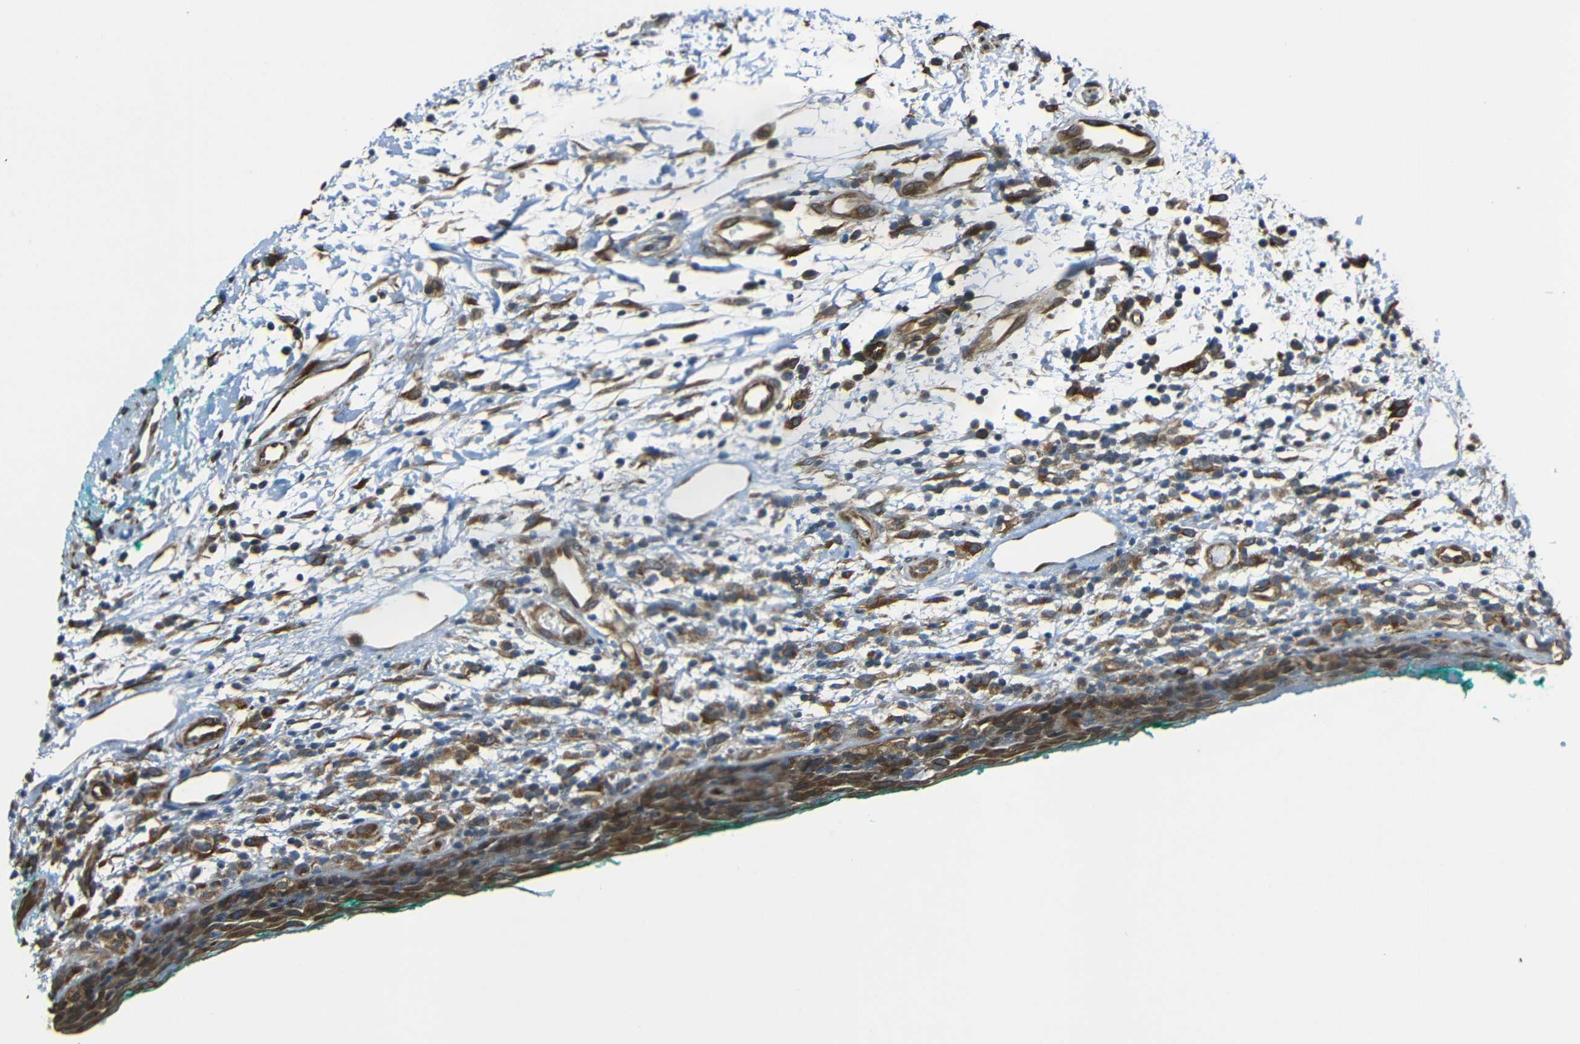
{"staining": {"intensity": "strong", "quantity": ">75%", "location": "cytoplasmic/membranous"}, "tissue": "oral mucosa", "cell_type": "Squamous epithelial cells", "image_type": "normal", "snomed": [{"axis": "morphology", "description": "Normal tissue, NOS"}, {"axis": "topography", "description": "Skeletal muscle"}, {"axis": "topography", "description": "Oral tissue"}, {"axis": "topography", "description": "Peripheral nerve tissue"}], "caption": "Protein expression analysis of unremarkable oral mucosa shows strong cytoplasmic/membranous staining in about >75% of squamous epithelial cells. (IHC, brightfield microscopy, high magnification).", "gene": "VAPB", "patient": {"sex": "female", "age": 84}}